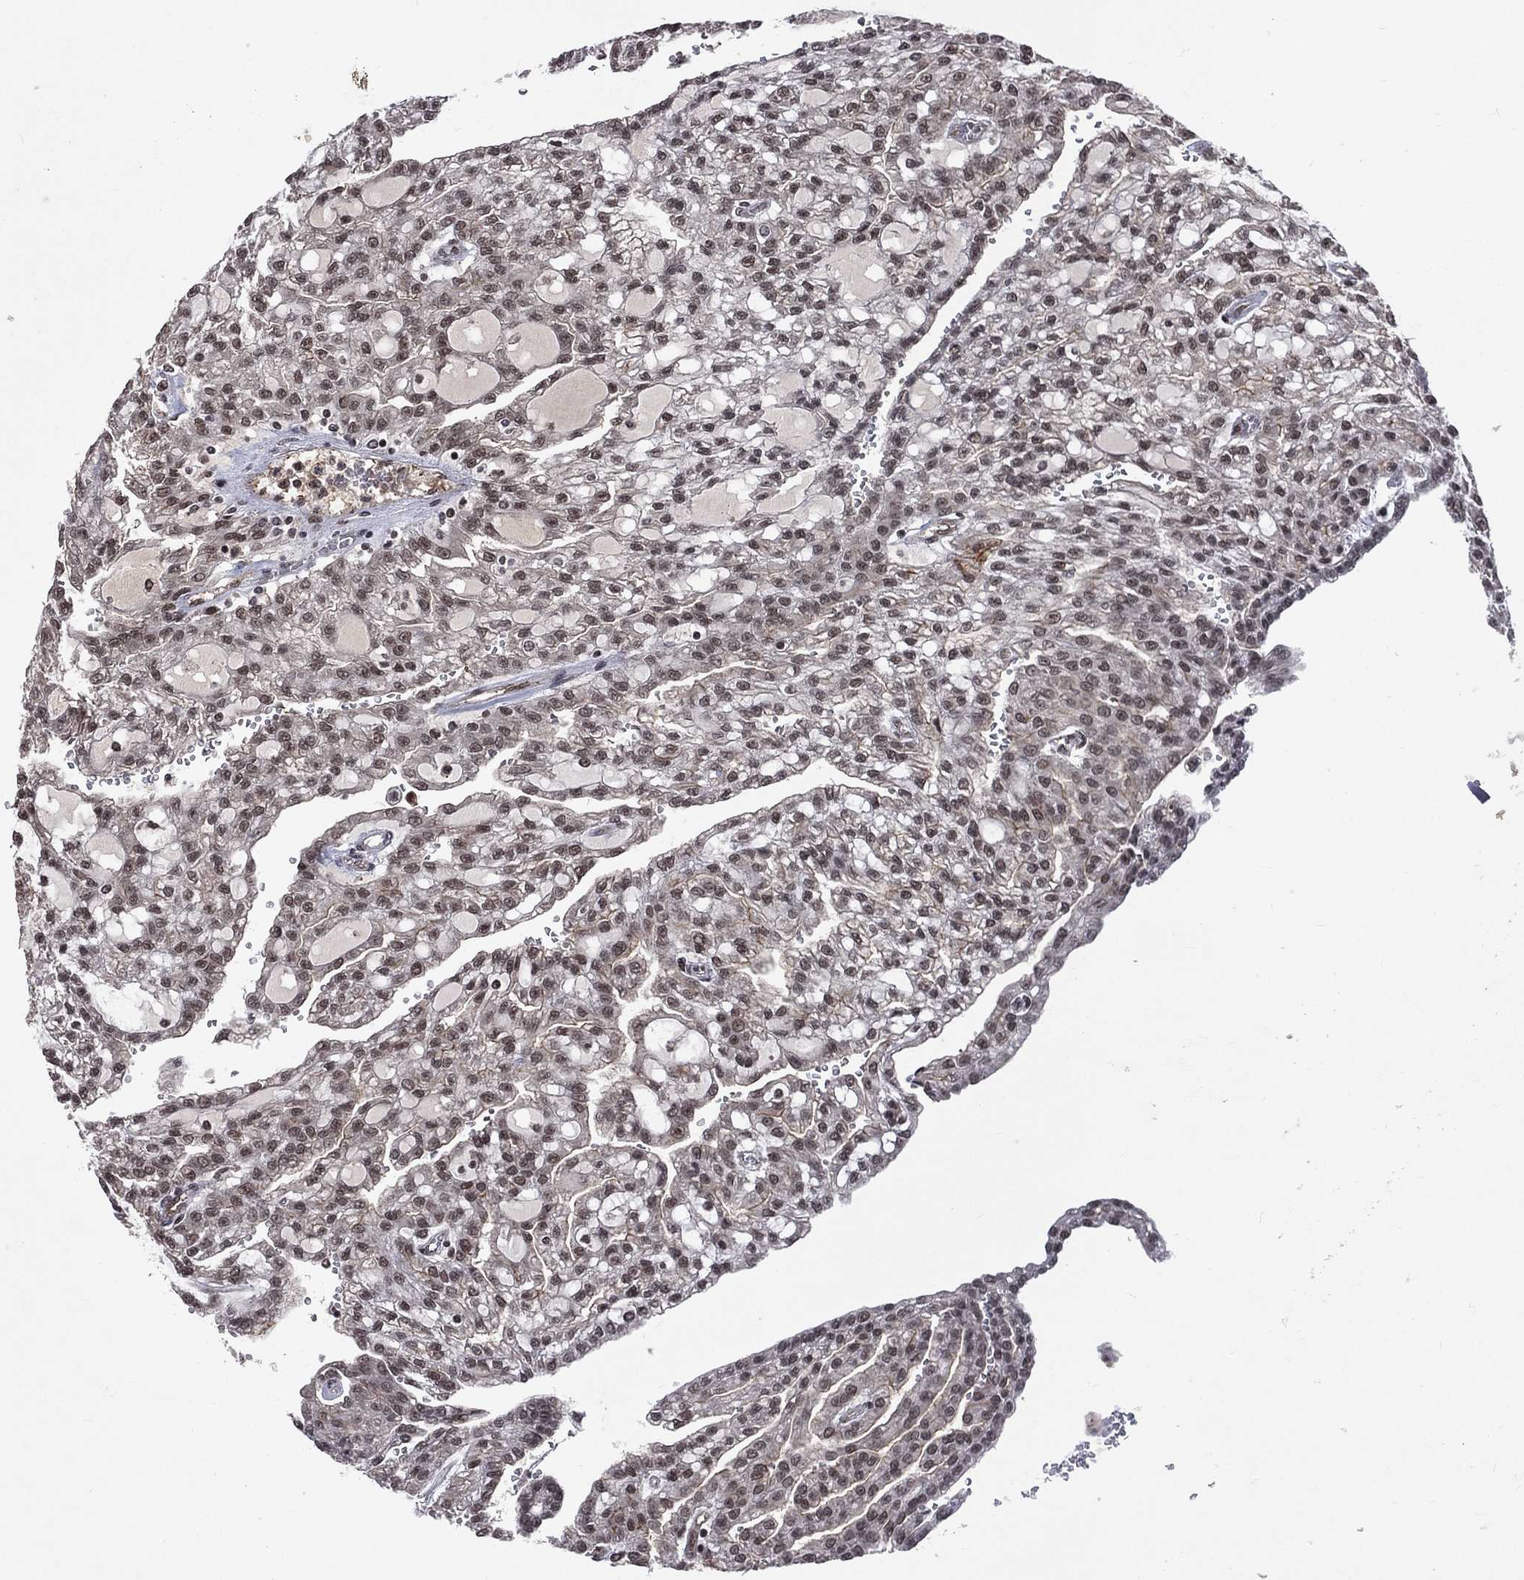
{"staining": {"intensity": "weak", "quantity": "25%-75%", "location": "nuclear"}, "tissue": "renal cancer", "cell_type": "Tumor cells", "image_type": "cancer", "snomed": [{"axis": "morphology", "description": "Adenocarcinoma, NOS"}, {"axis": "topography", "description": "Kidney"}], "caption": "IHC micrograph of neoplastic tissue: human renal cancer (adenocarcinoma) stained using immunohistochemistry reveals low levels of weak protein expression localized specifically in the nuclear of tumor cells, appearing as a nuclear brown color.", "gene": "DMAP1", "patient": {"sex": "male", "age": 63}}